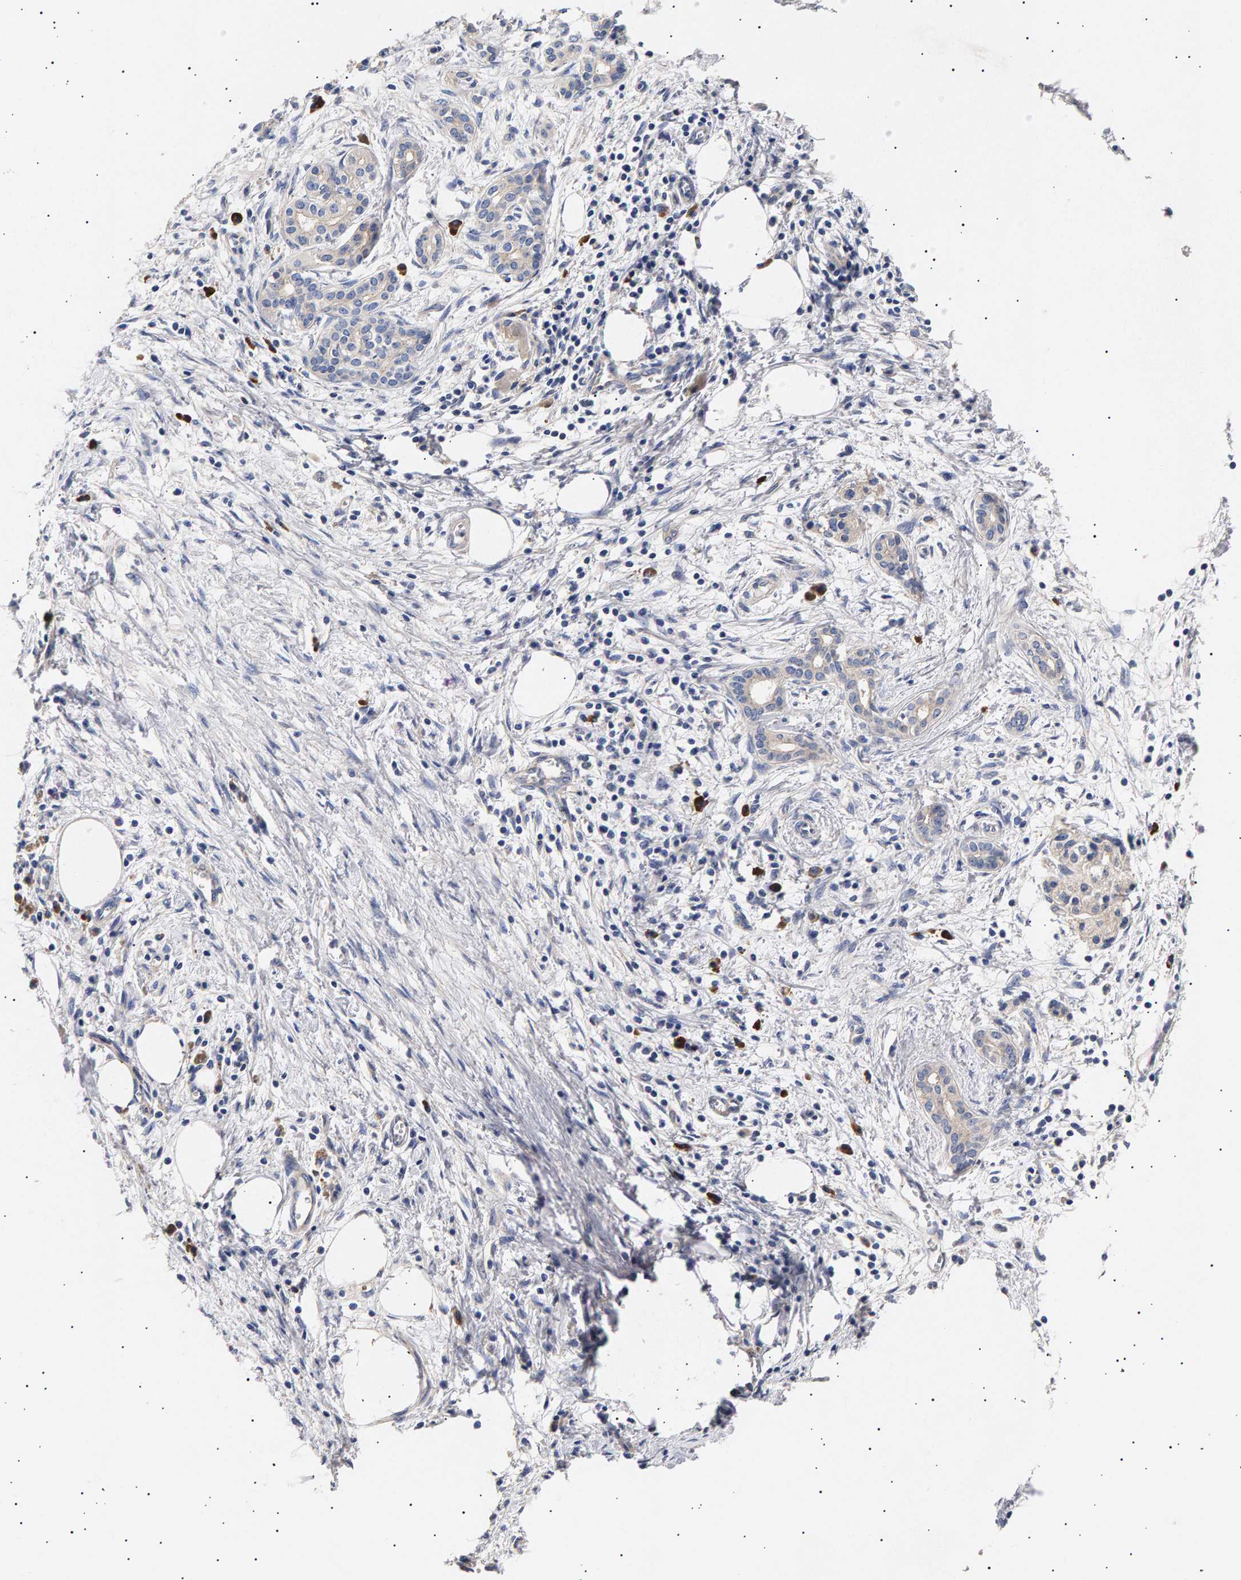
{"staining": {"intensity": "negative", "quantity": "none", "location": "none"}, "tissue": "pancreatic cancer", "cell_type": "Tumor cells", "image_type": "cancer", "snomed": [{"axis": "morphology", "description": "Adenocarcinoma, NOS"}, {"axis": "topography", "description": "Pancreas"}], "caption": "Human adenocarcinoma (pancreatic) stained for a protein using immunohistochemistry shows no staining in tumor cells.", "gene": "ANKRD40", "patient": {"sex": "female", "age": 70}}